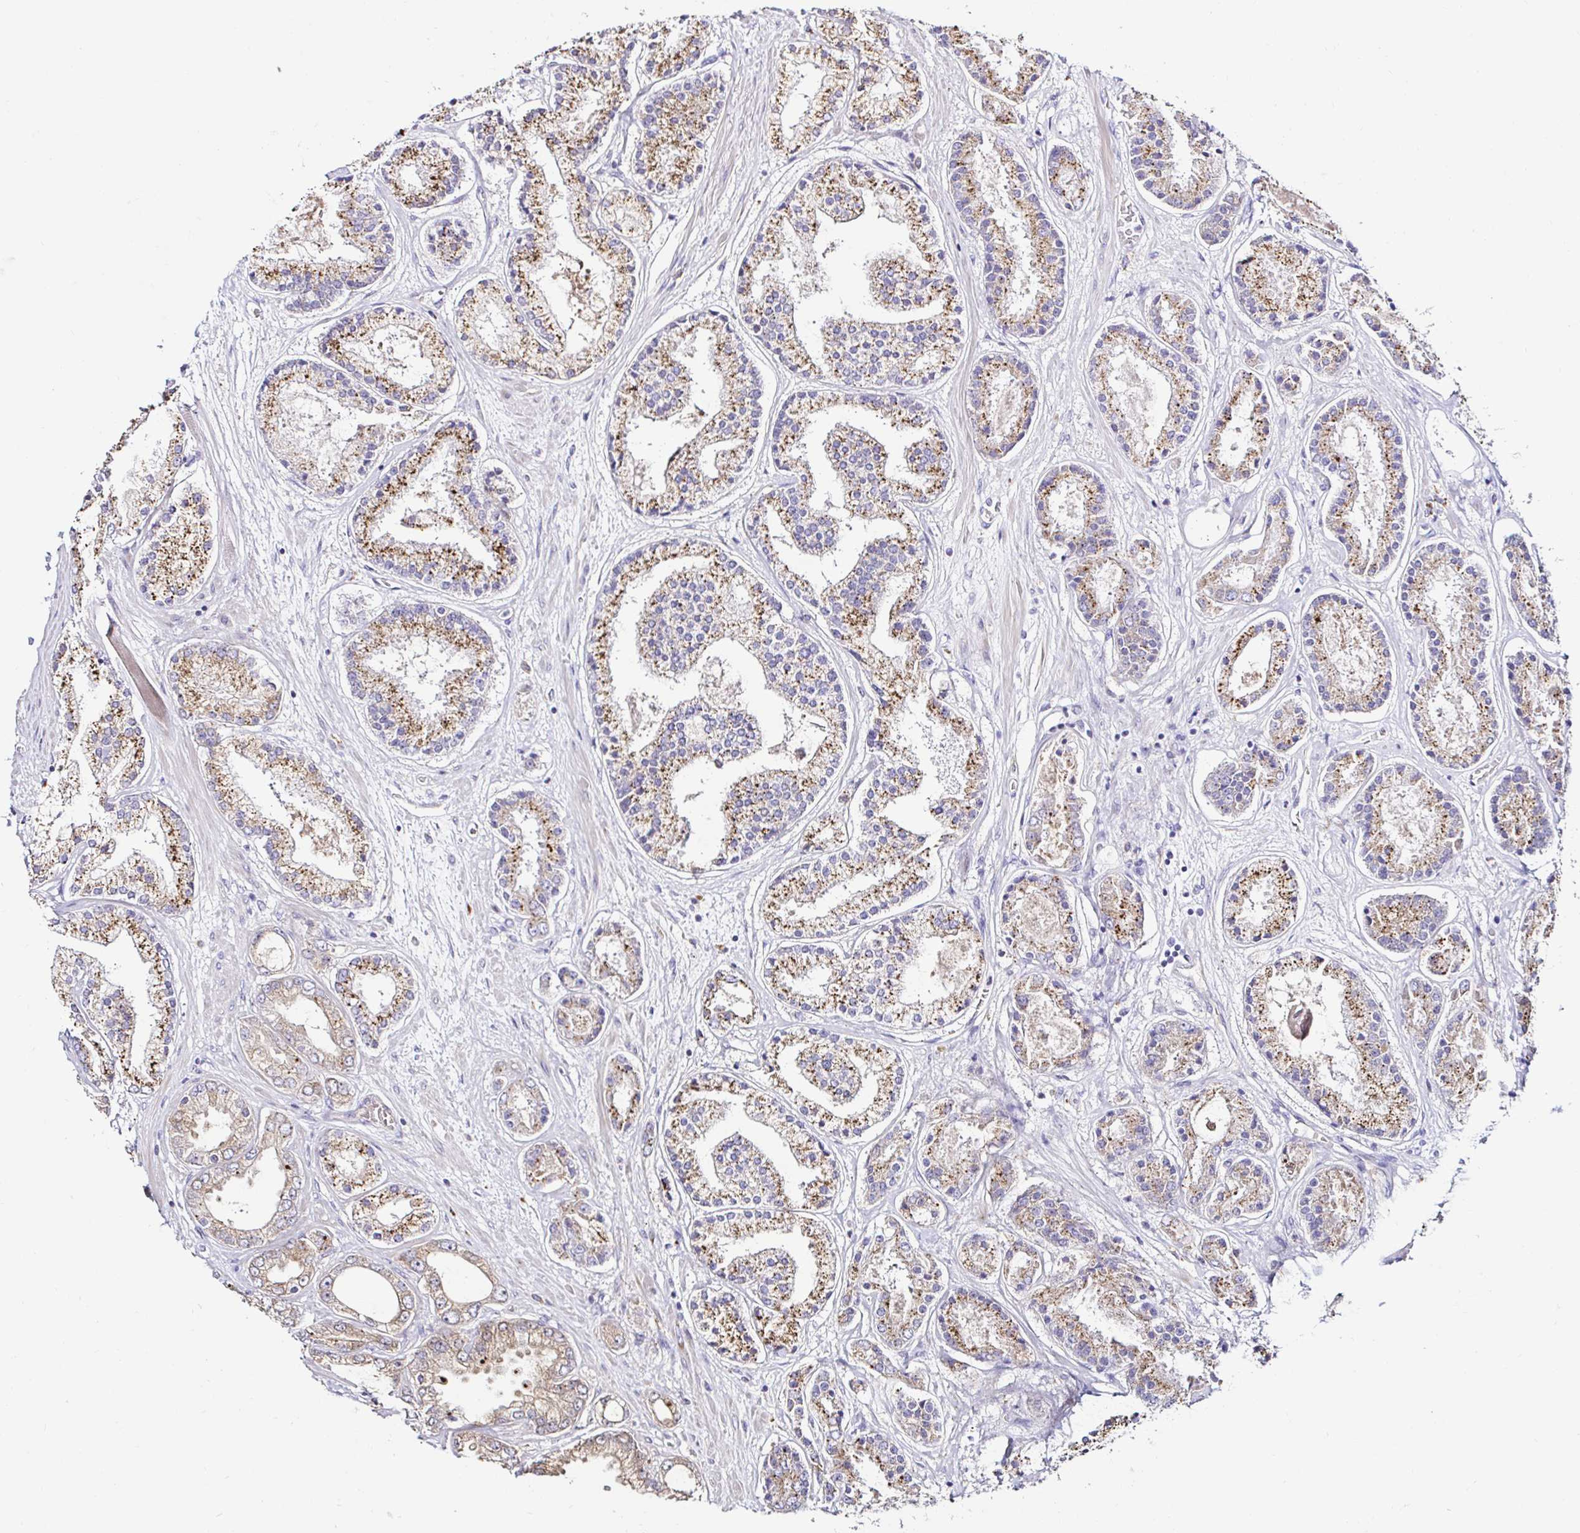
{"staining": {"intensity": "moderate", "quantity": "25%-75%", "location": "cytoplasmic/membranous"}, "tissue": "prostate cancer", "cell_type": "Tumor cells", "image_type": "cancer", "snomed": [{"axis": "morphology", "description": "Adenocarcinoma, High grade"}, {"axis": "topography", "description": "Prostate"}], "caption": "Prostate cancer (high-grade adenocarcinoma) stained with a brown dye reveals moderate cytoplasmic/membranous positive positivity in approximately 25%-75% of tumor cells.", "gene": "GALNS", "patient": {"sex": "male", "age": 67}}